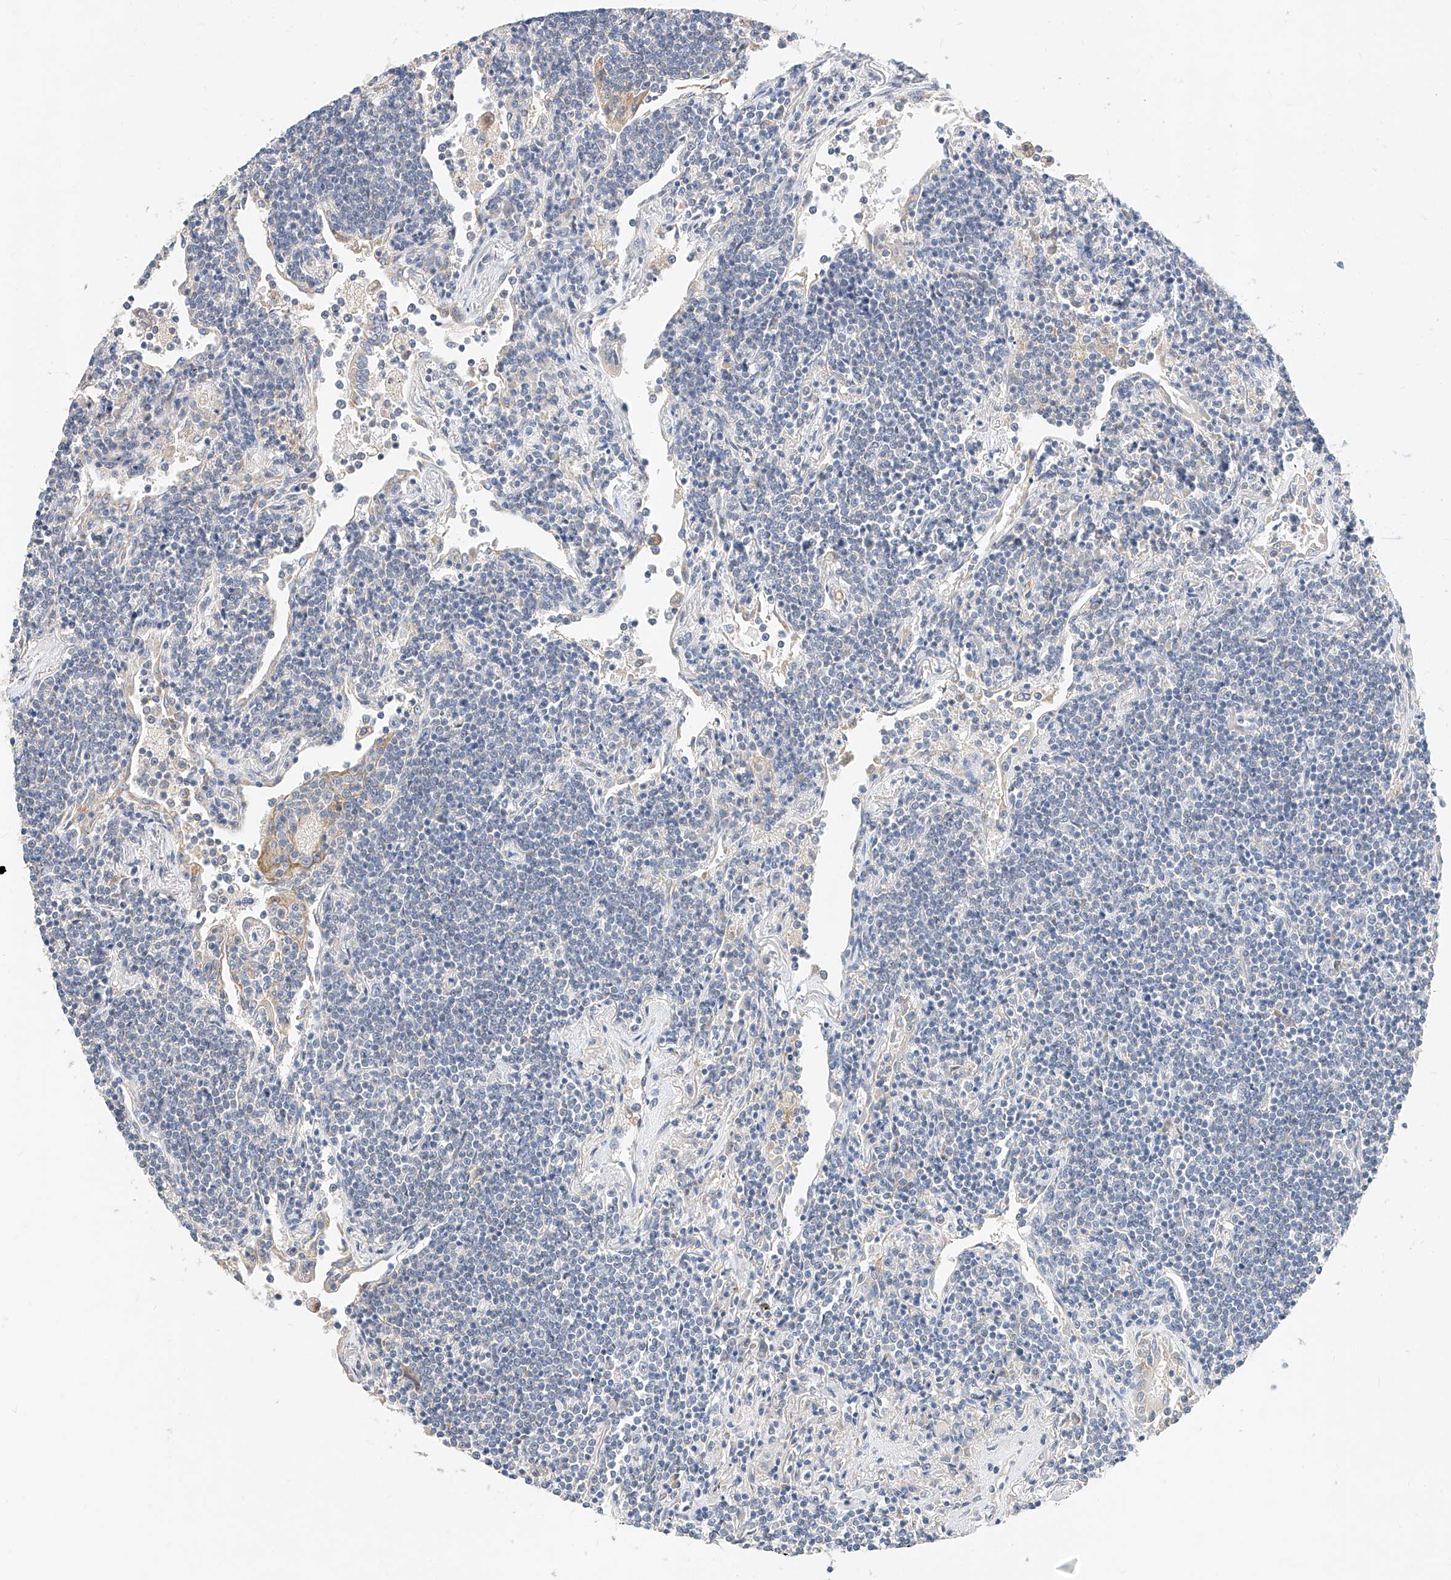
{"staining": {"intensity": "negative", "quantity": "none", "location": "none"}, "tissue": "lymphoma", "cell_type": "Tumor cells", "image_type": "cancer", "snomed": [{"axis": "morphology", "description": "Malignant lymphoma, non-Hodgkin's type, Low grade"}, {"axis": "topography", "description": "Lung"}], "caption": "Immunohistochemical staining of human malignant lymphoma, non-Hodgkin's type (low-grade) displays no significant expression in tumor cells. The staining is performed using DAB brown chromogen with nuclei counter-stained in using hematoxylin.", "gene": "KCNJ1", "patient": {"sex": "female", "age": 71}}